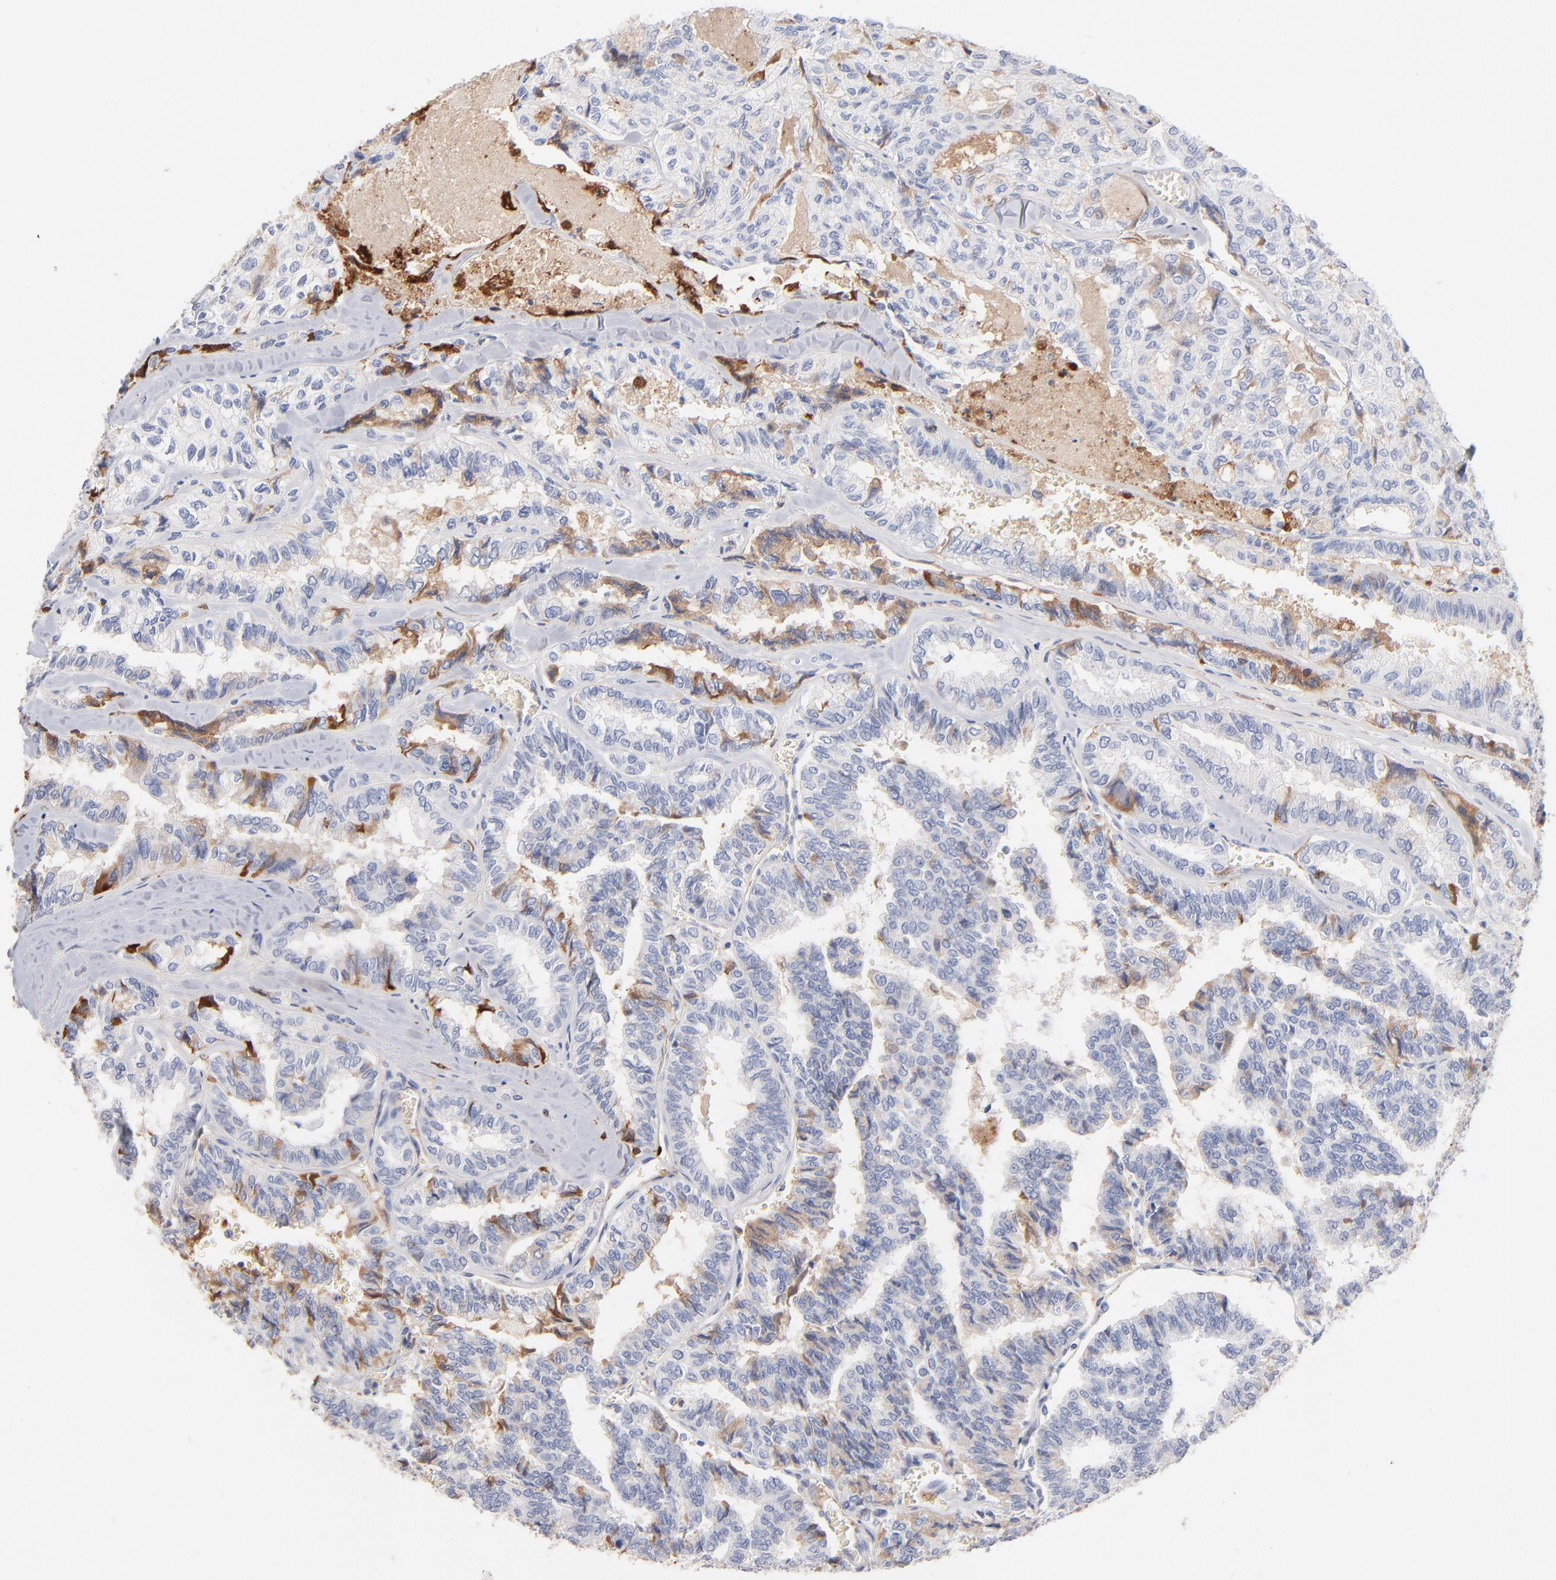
{"staining": {"intensity": "negative", "quantity": "none", "location": "none"}, "tissue": "thyroid cancer", "cell_type": "Tumor cells", "image_type": "cancer", "snomed": [{"axis": "morphology", "description": "Papillary adenocarcinoma, NOS"}, {"axis": "topography", "description": "Thyroid gland"}], "caption": "Protein analysis of thyroid cancer (papillary adenocarcinoma) demonstrates no significant staining in tumor cells.", "gene": "APOH", "patient": {"sex": "female", "age": 35}}